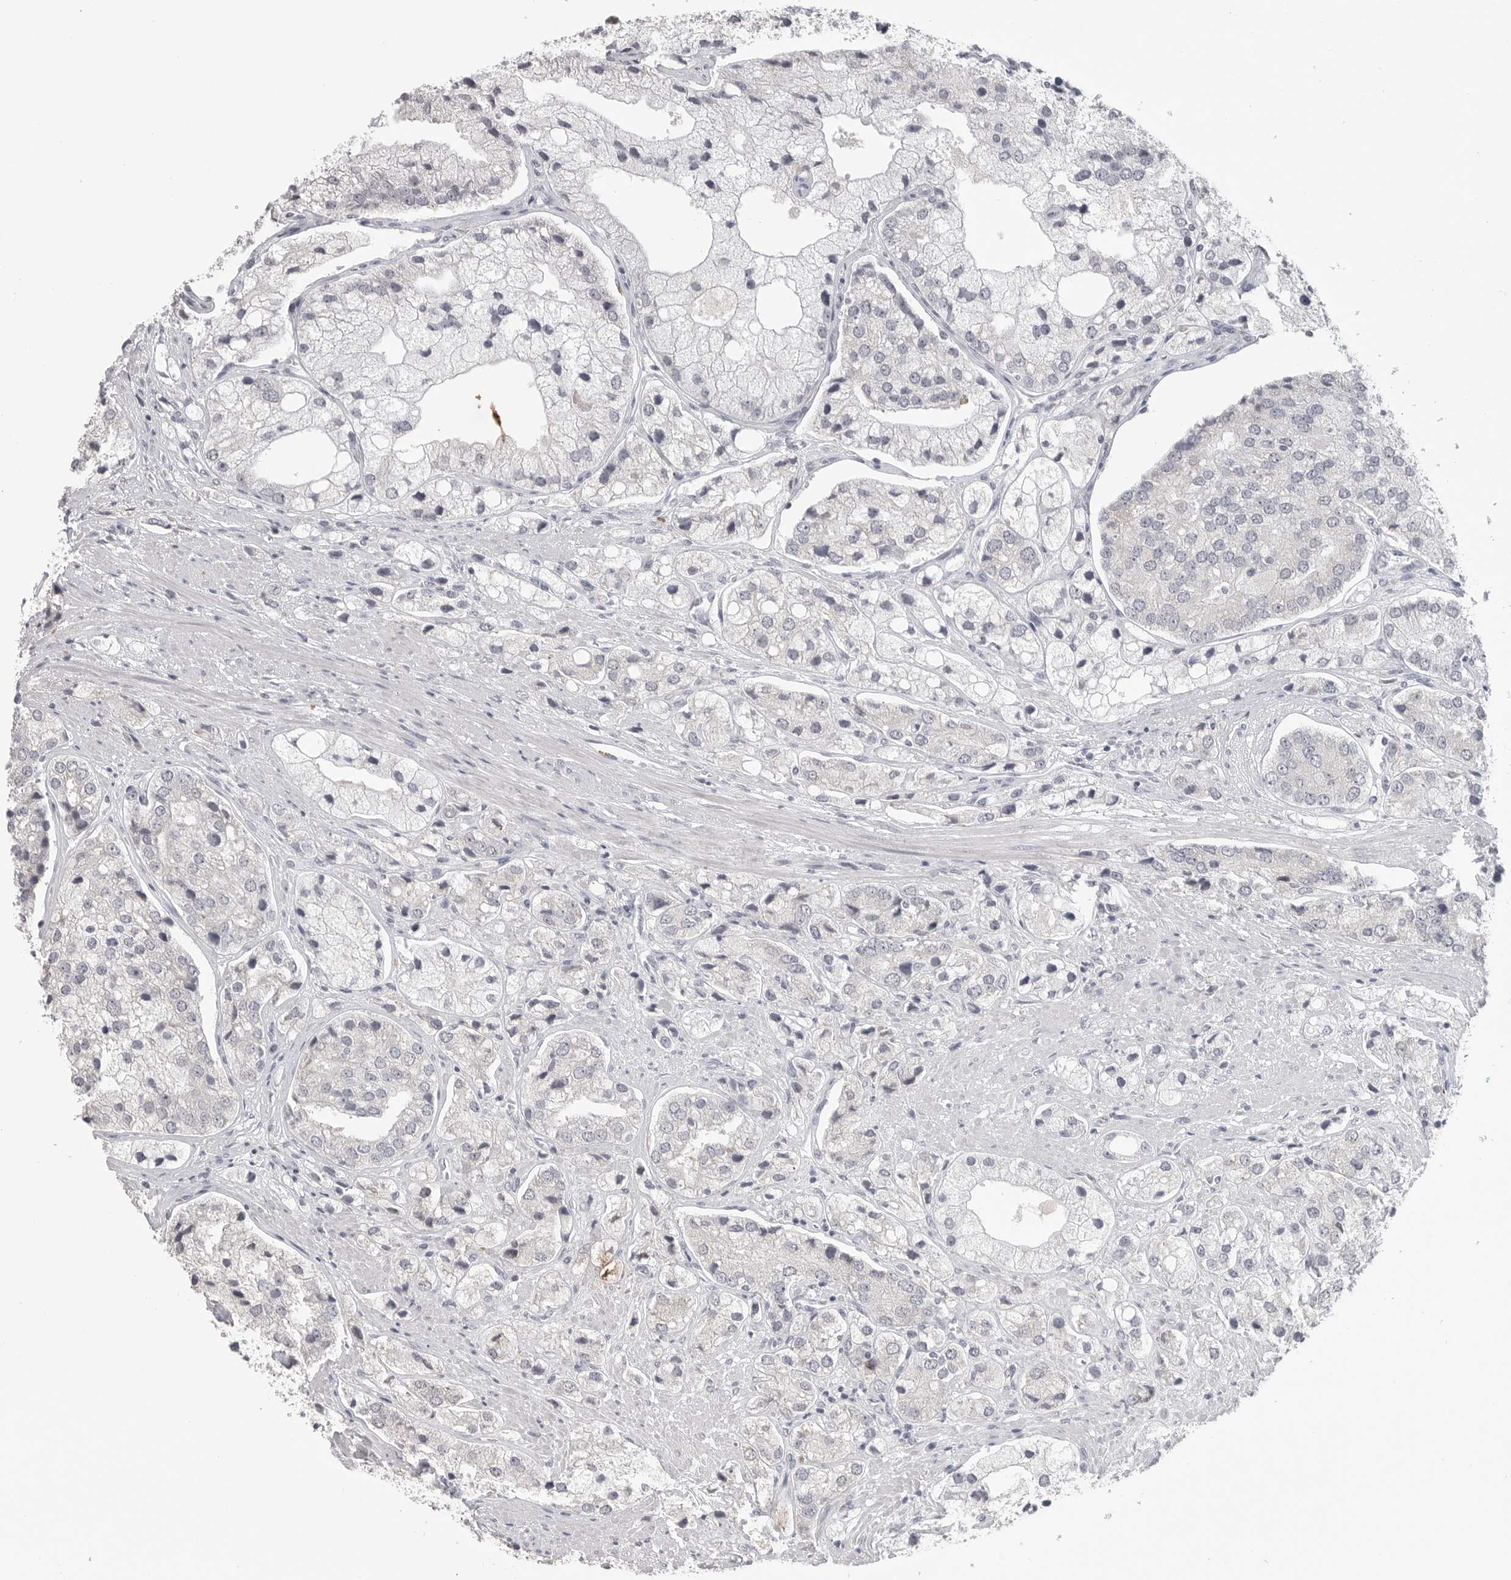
{"staining": {"intensity": "negative", "quantity": "none", "location": "none"}, "tissue": "prostate cancer", "cell_type": "Tumor cells", "image_type": "cancer", "snomed": [{"axis": "morphology", "description": "Adenocarcinoma, High grade"}, {"axis": "topography", "description": "Prostate"}], "caption": "This is an immunohistochemistry image of prostate cancer. There is no expression in tumor cells.", "gene": "PRSS1", "patient": {"sex": "male", "age": 50}}